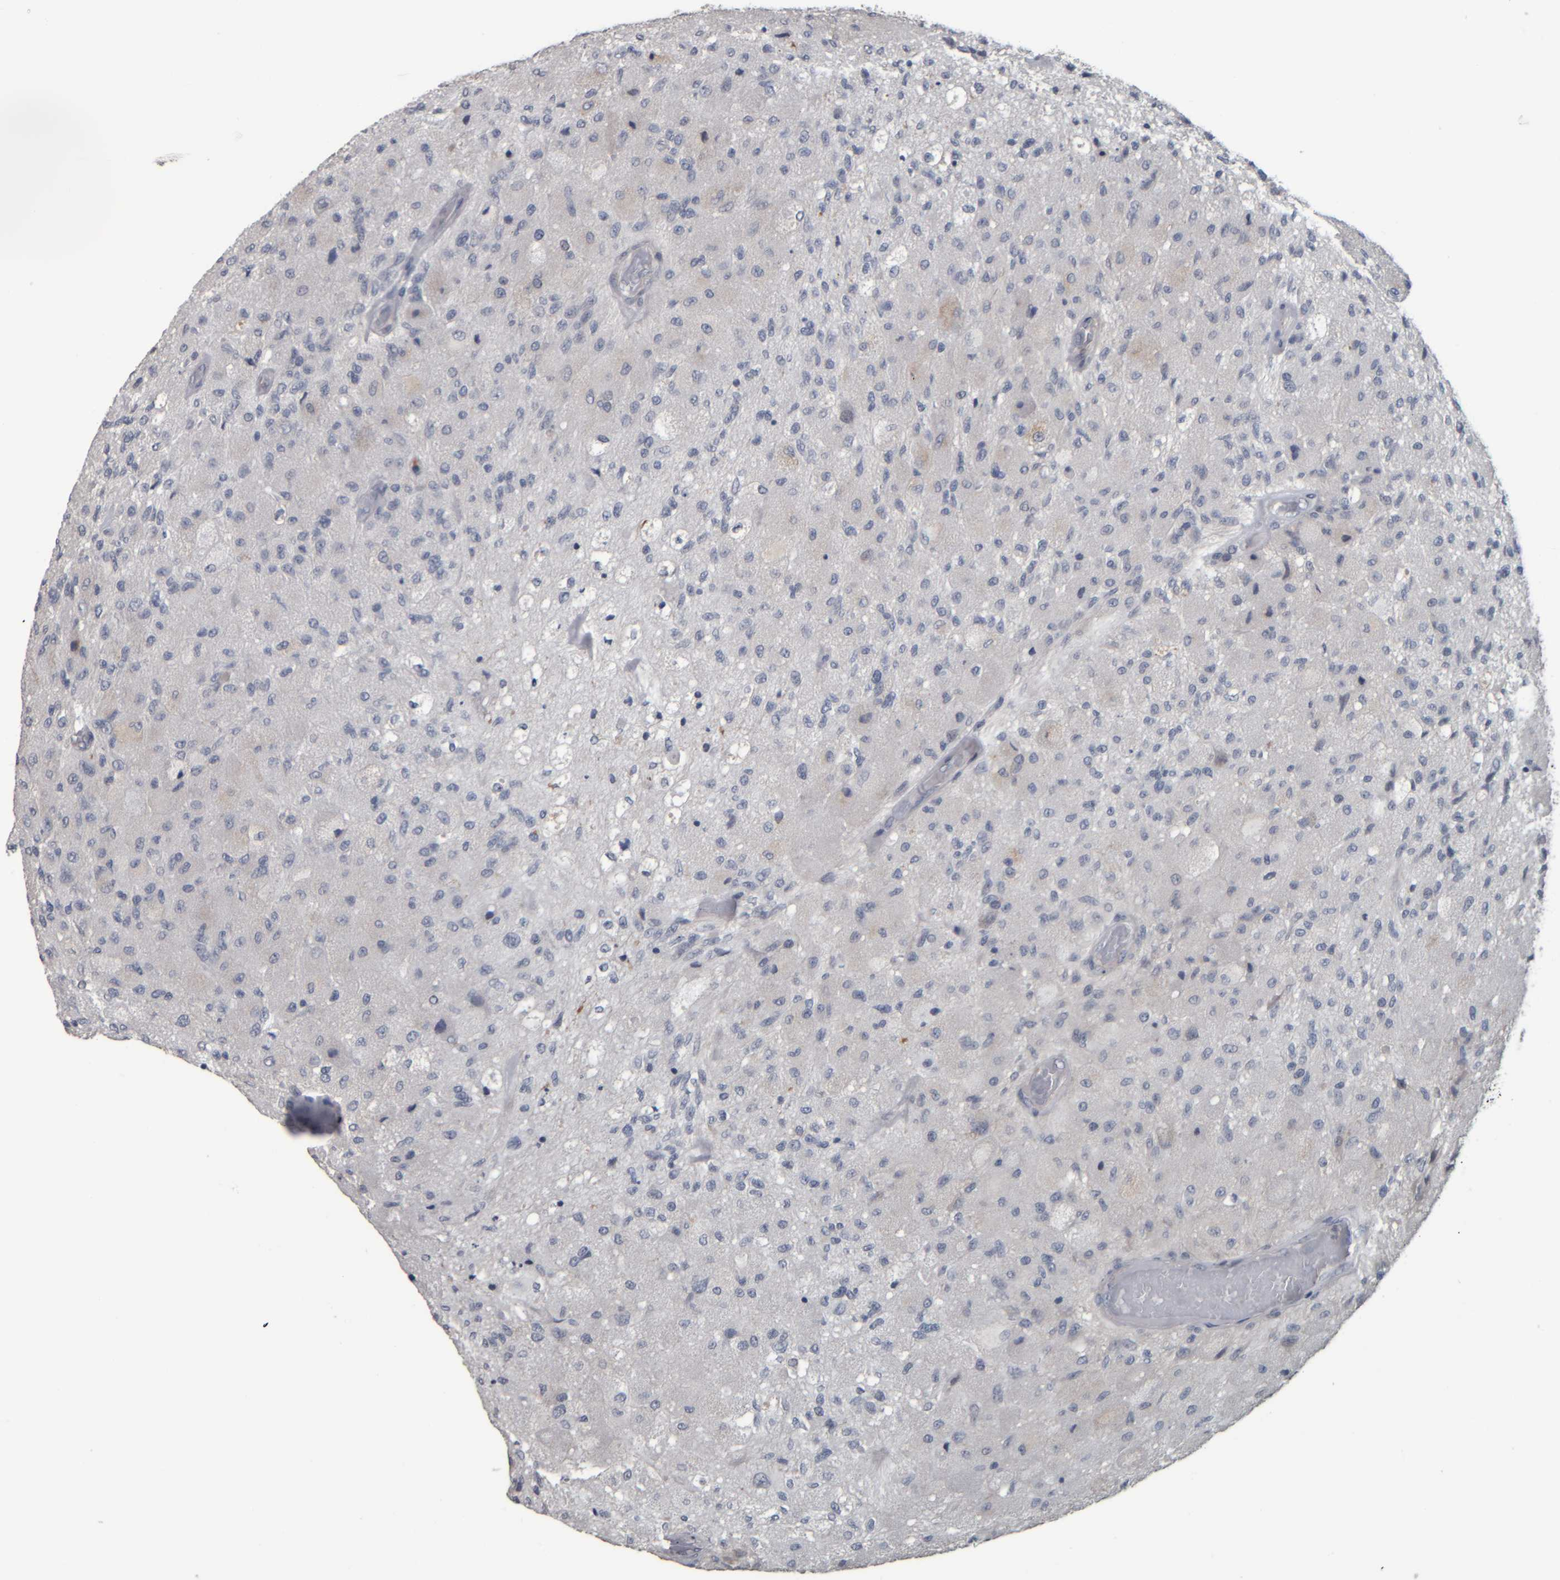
{"staining": {"intensity": "negative", "quantity": "none", "location": "none"}, "tissue": "glioma", "cell_type": "Tumor cells", "image_type": "cancer", "snomed": [{"axis": "morphology", "description": "Normal tissue, NOS"}, {"axis": "morphology", "description": "Glioma, malignant, High grade"}, {"axis": "topography", "description": "Cerebral cortex"}], "caption": "Tumor cells are negative for protein expression in human glioma.", "gene": "CAVIN4", "patient": {"sex": "male", "age": 77}}